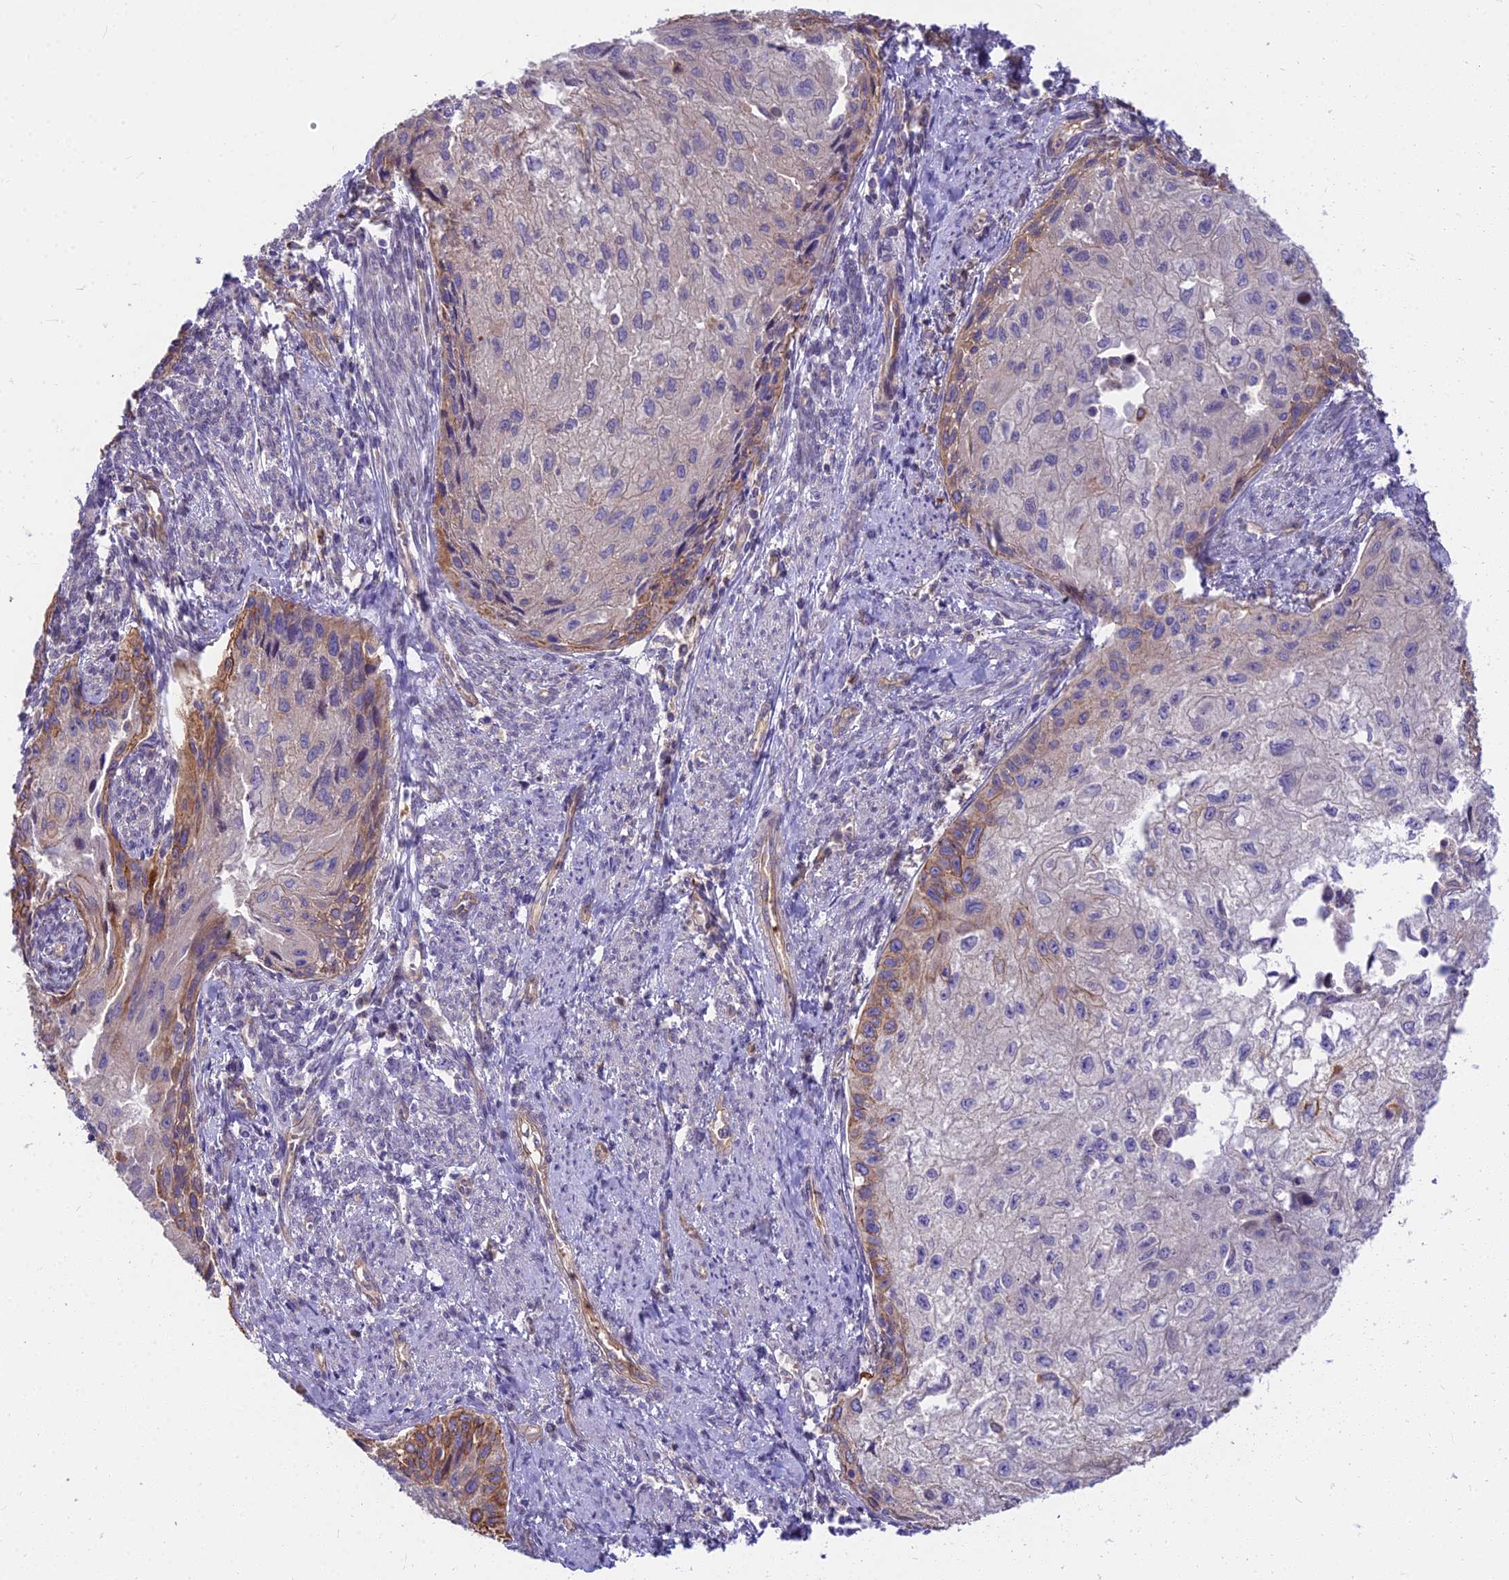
{"staining": {"intensity": "moderate", "quantity": "25%-75%", "location": "cytoplasmic/membranous"}, "tissue": "cervical cancer", "cell_type": "Tumor cells", "image_type": "cancer", "snomed": [{"axis": "morphology", "description": "Squamous cell carcinoma, NOS"}, {"axis": "topography", "description": "Cervix"}], "caption": "Brown immunohistochemical staining in human cervical squamous cell carcinoma exhibits moderate cytoplasmic/membranous expression in about 25%-75% of tumor cells.", "gene": "HLA-DOA", "patient": {"sex": "female", "age": 67}}